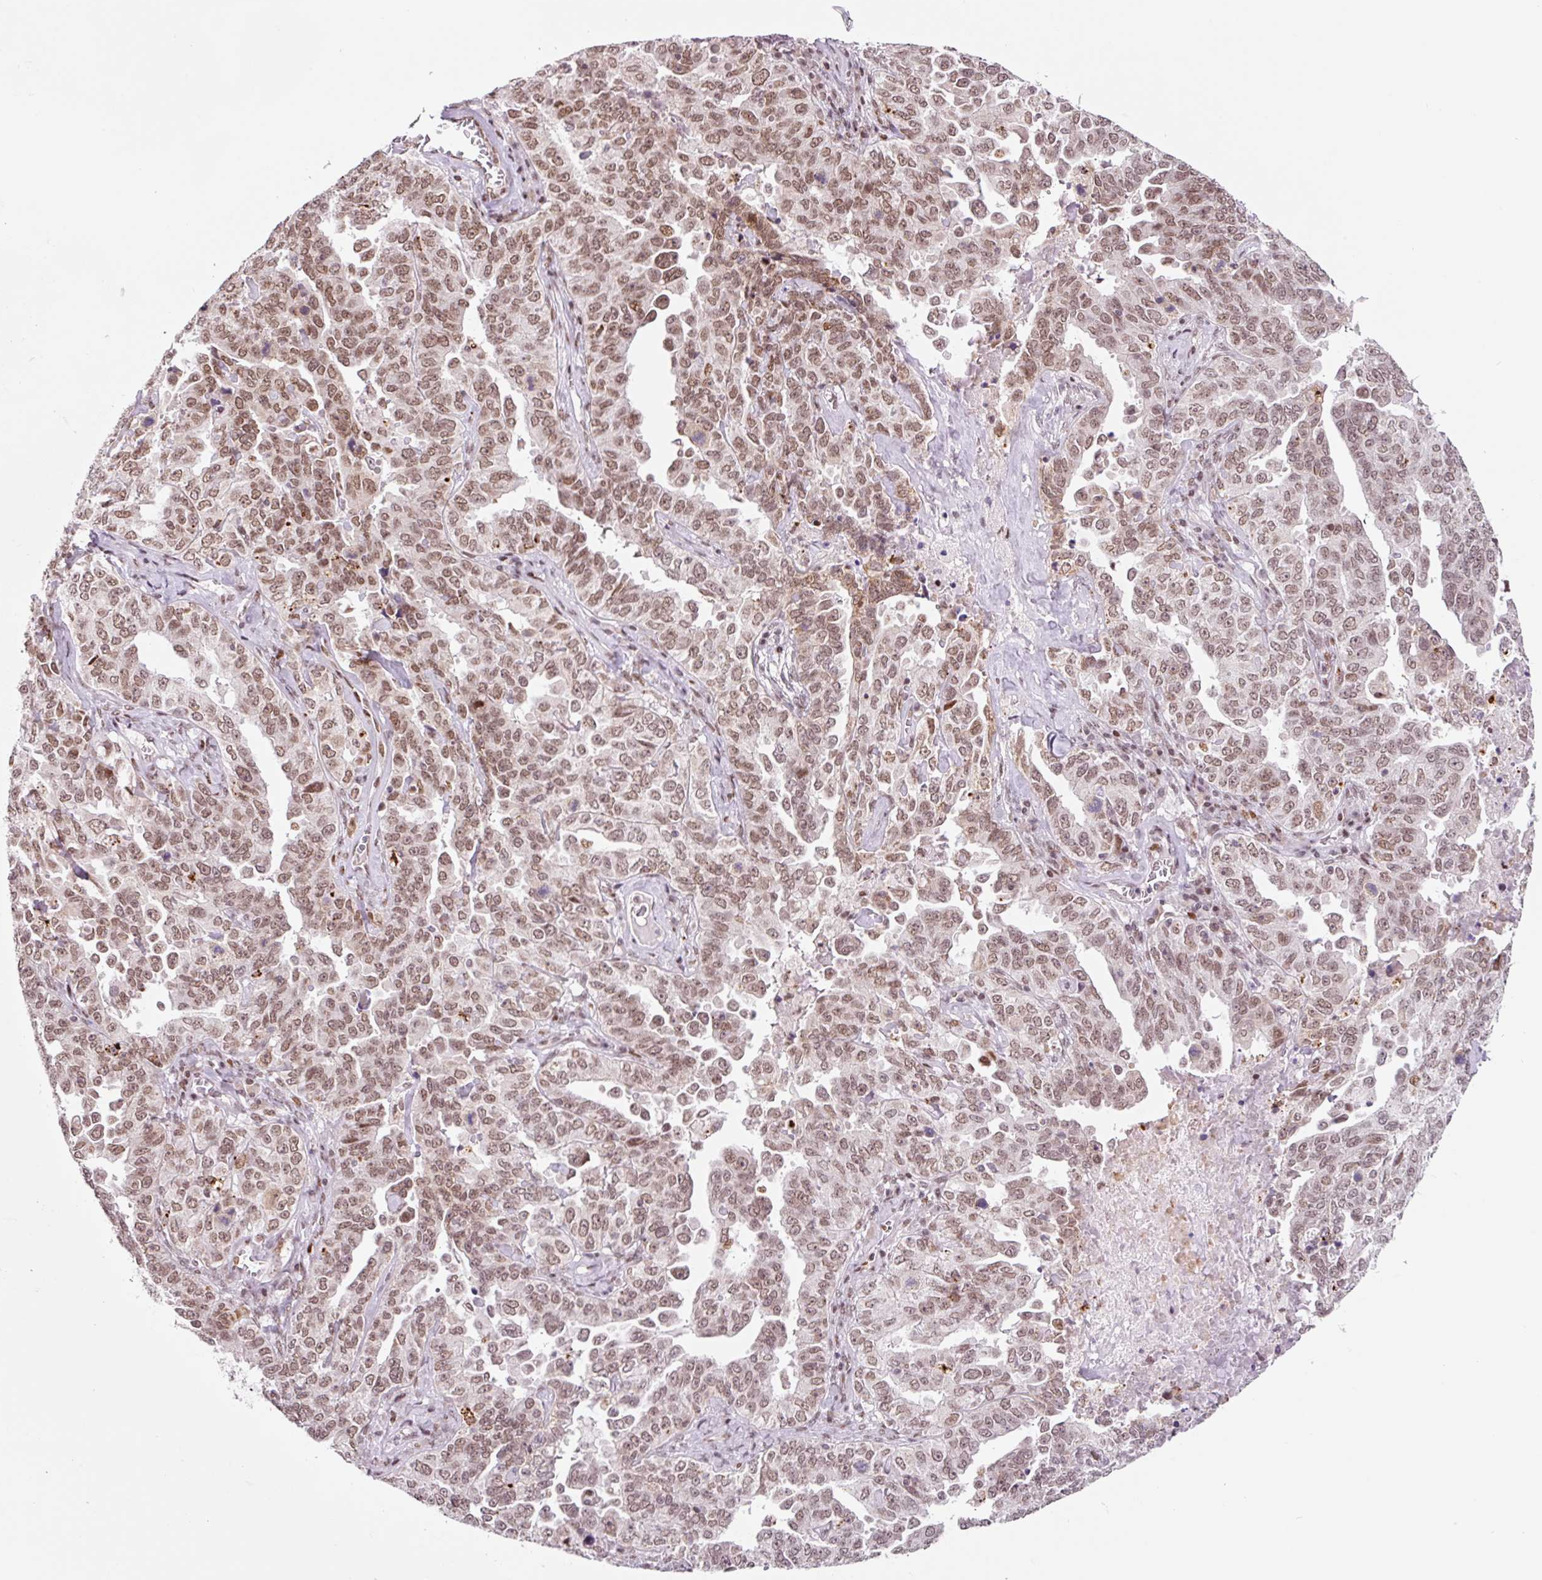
{"staining": {"intensity": "moderate", "quantity": ">75%", "location": "nuclear"}, "tissue": "ovarian cancer", "cell_type": "Tumor cells", "image_type": "cancer", "snomed": [{"axis": "morphology", "description": "Carcinoma, endometroid"}, {"axis": "topography", "description": "Ovary"}], "caption": "This is a histology image of IHC staining of ovarian cancer, which shows moderate expression in the nuclear of tumor cells.", "gene": "CCNL2", "patient": {"sex": "female", "age": 62}}